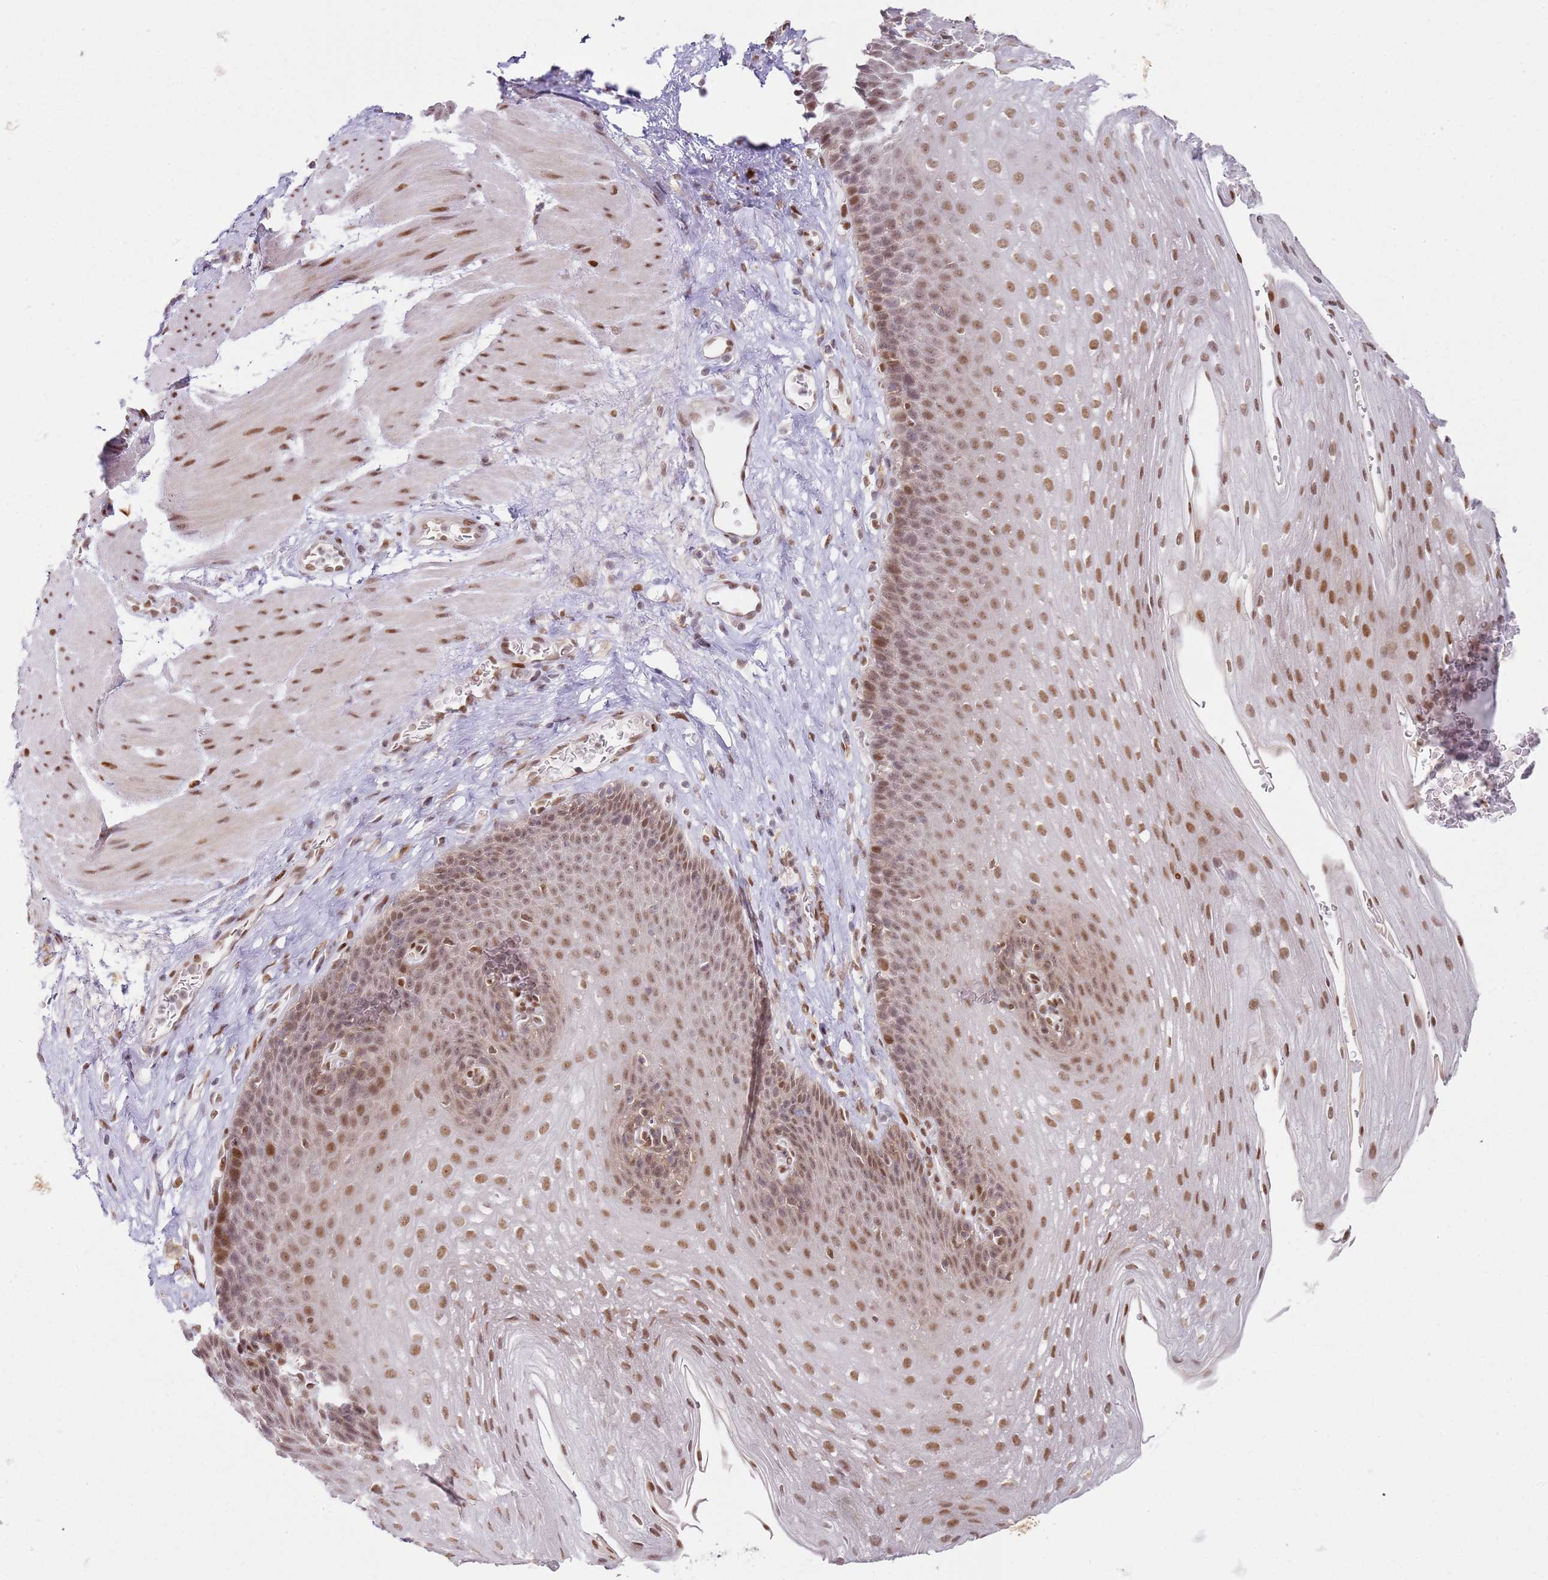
{"staining": {"intensity": "moderate", "quantity": ">75%", "location": "nuclear"}, "tissue": "esophagus", "cell_type": "Squamous epithelial cells", "image_type": "normal", "snomed": [{"axis": "morphology", "description": "Normal tissue, NOS"}, {"axis": "topography", "description": "Esophagus"}], "caption": "Squamous epithelial cells reveal moderate nuclear staining in about >75% of cells in unremarkable esophagus. (Stains: DAB (3,3'-diaminobenzidine) in brown, nuclei in blue, Microscopy: brightfield microscopy at high magnification).", "gene": "PHC2", "patient": {"sex": "female", "age": 66}}